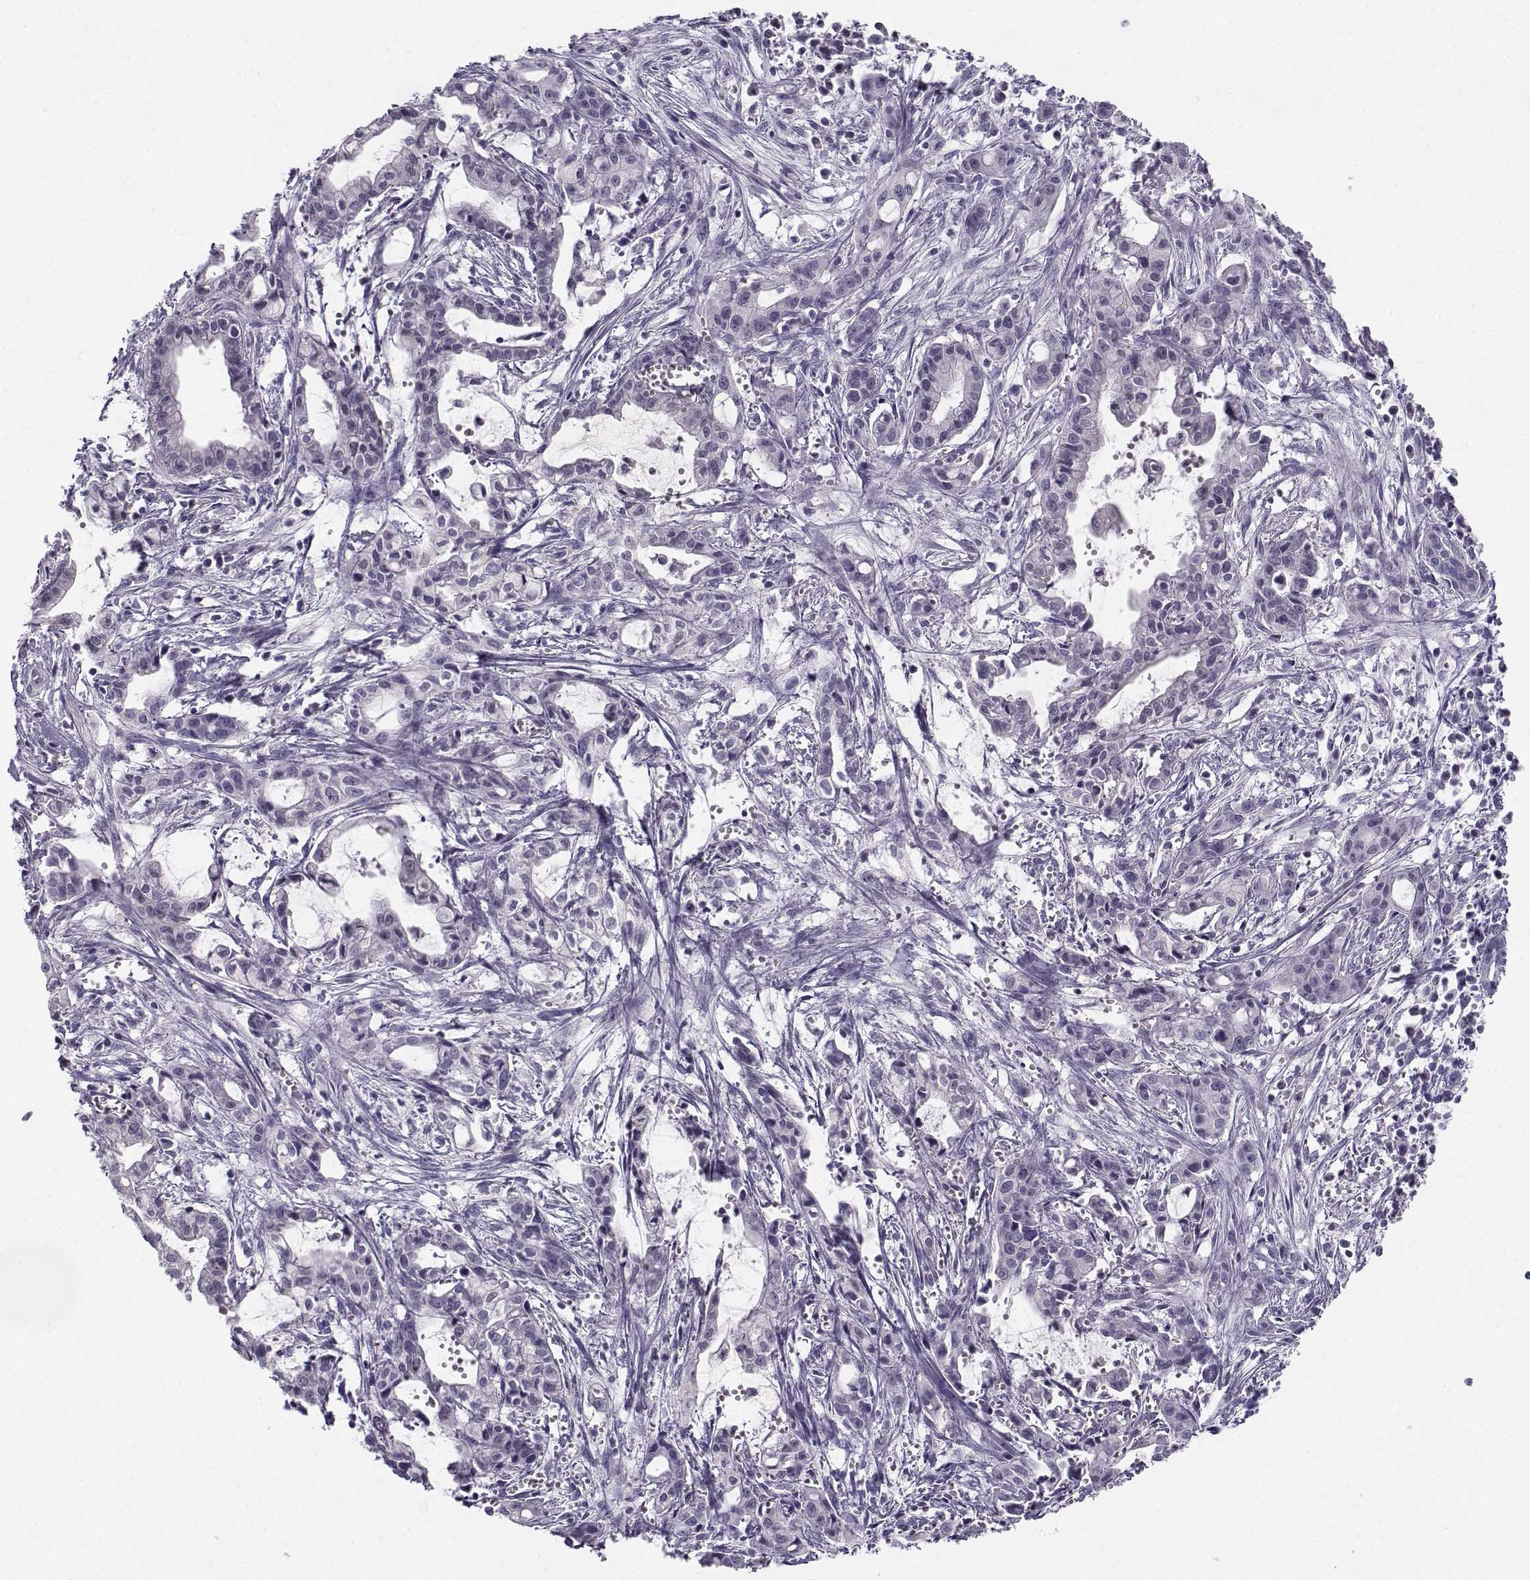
{"staining": {"intensity": "negative", "quantity": "none", "location": "none"}, "tissue": "pancreatic cancer", "cell_type": "Tumor cells", "image_type": "cancer", "snomed": [{"axis": "morphology", "description": "Adenocarcinoma, NOS"}, {"axis": "topography", "description": "Pancreas"}], "caption": "IHC photomicrograph of pancreatic cancer (adenocarcinoma) stained for a protein (brown), which displays no staining in tumor cells.", "gene": "CFAP77", "patient": {"sex": "male", "age": 48}}